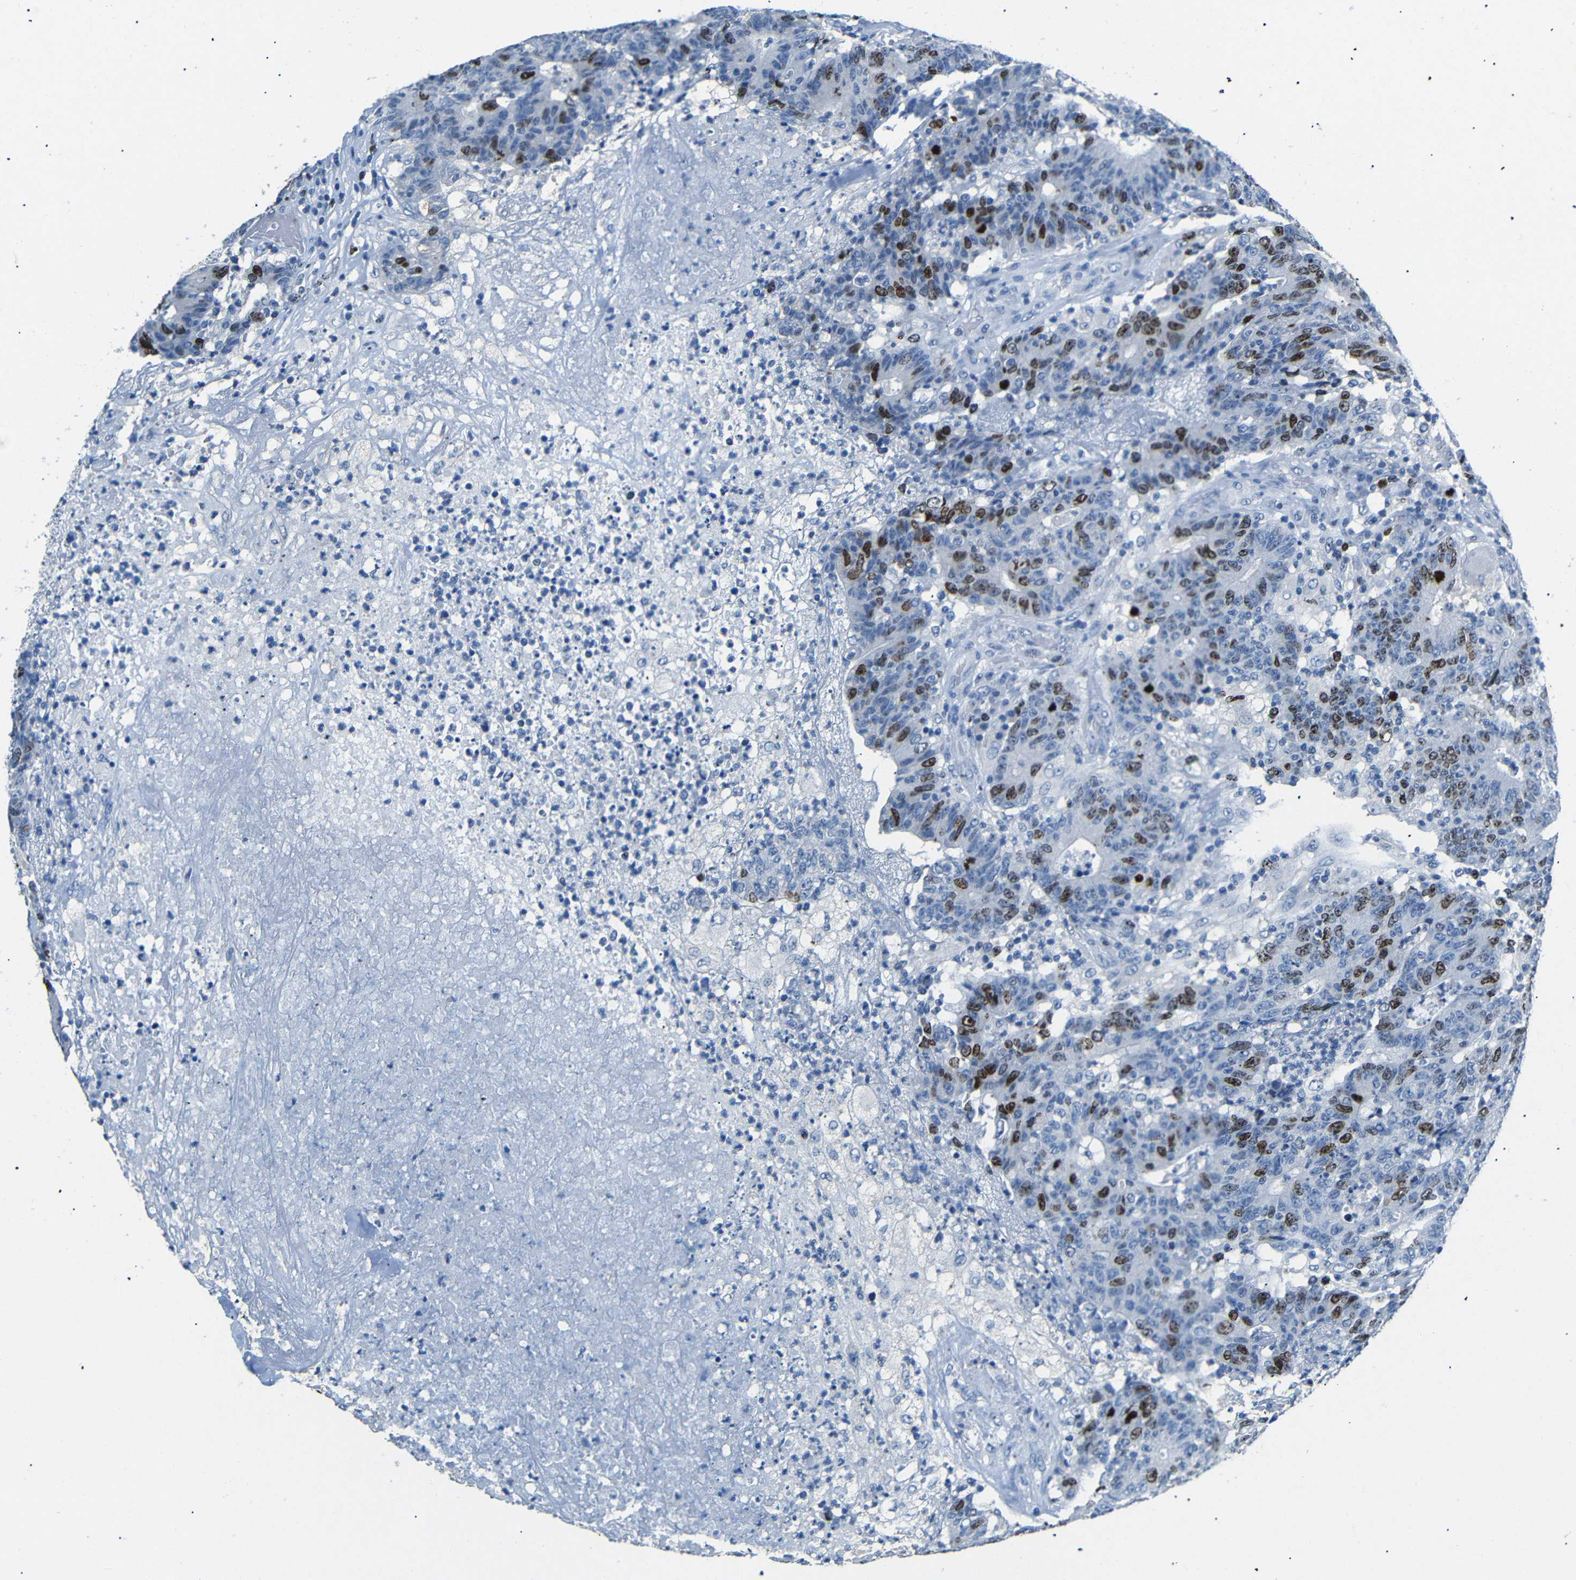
{"staining": {"intensity": "moderate", "quantity": "25%-75%", "location": "nuclear"}, "tissue": "colorectal cancer", "cell_type": "Tumor cells", "image_type": "cancer", "snomed": [{"axis": "morphology", "description": "Normal tissue, NOS"}, {"axis": "morphology", "description": "Adenocarcinoma, NOS"}, {"axis": "topography", "description": "Colon"}], "caption": "Immunohistochemical staining of human adenocarcinoma (colorectal) demonstrates medium levels of moderate nuclear protein staining in about 25%-75% of tumor cells. (Stains: DAB in brown, nuclei in blue, Microscopy: brightfield microscopy at high magnification).", "gene": "INCENP", "patient": {"sex": "female", "age": 75}}